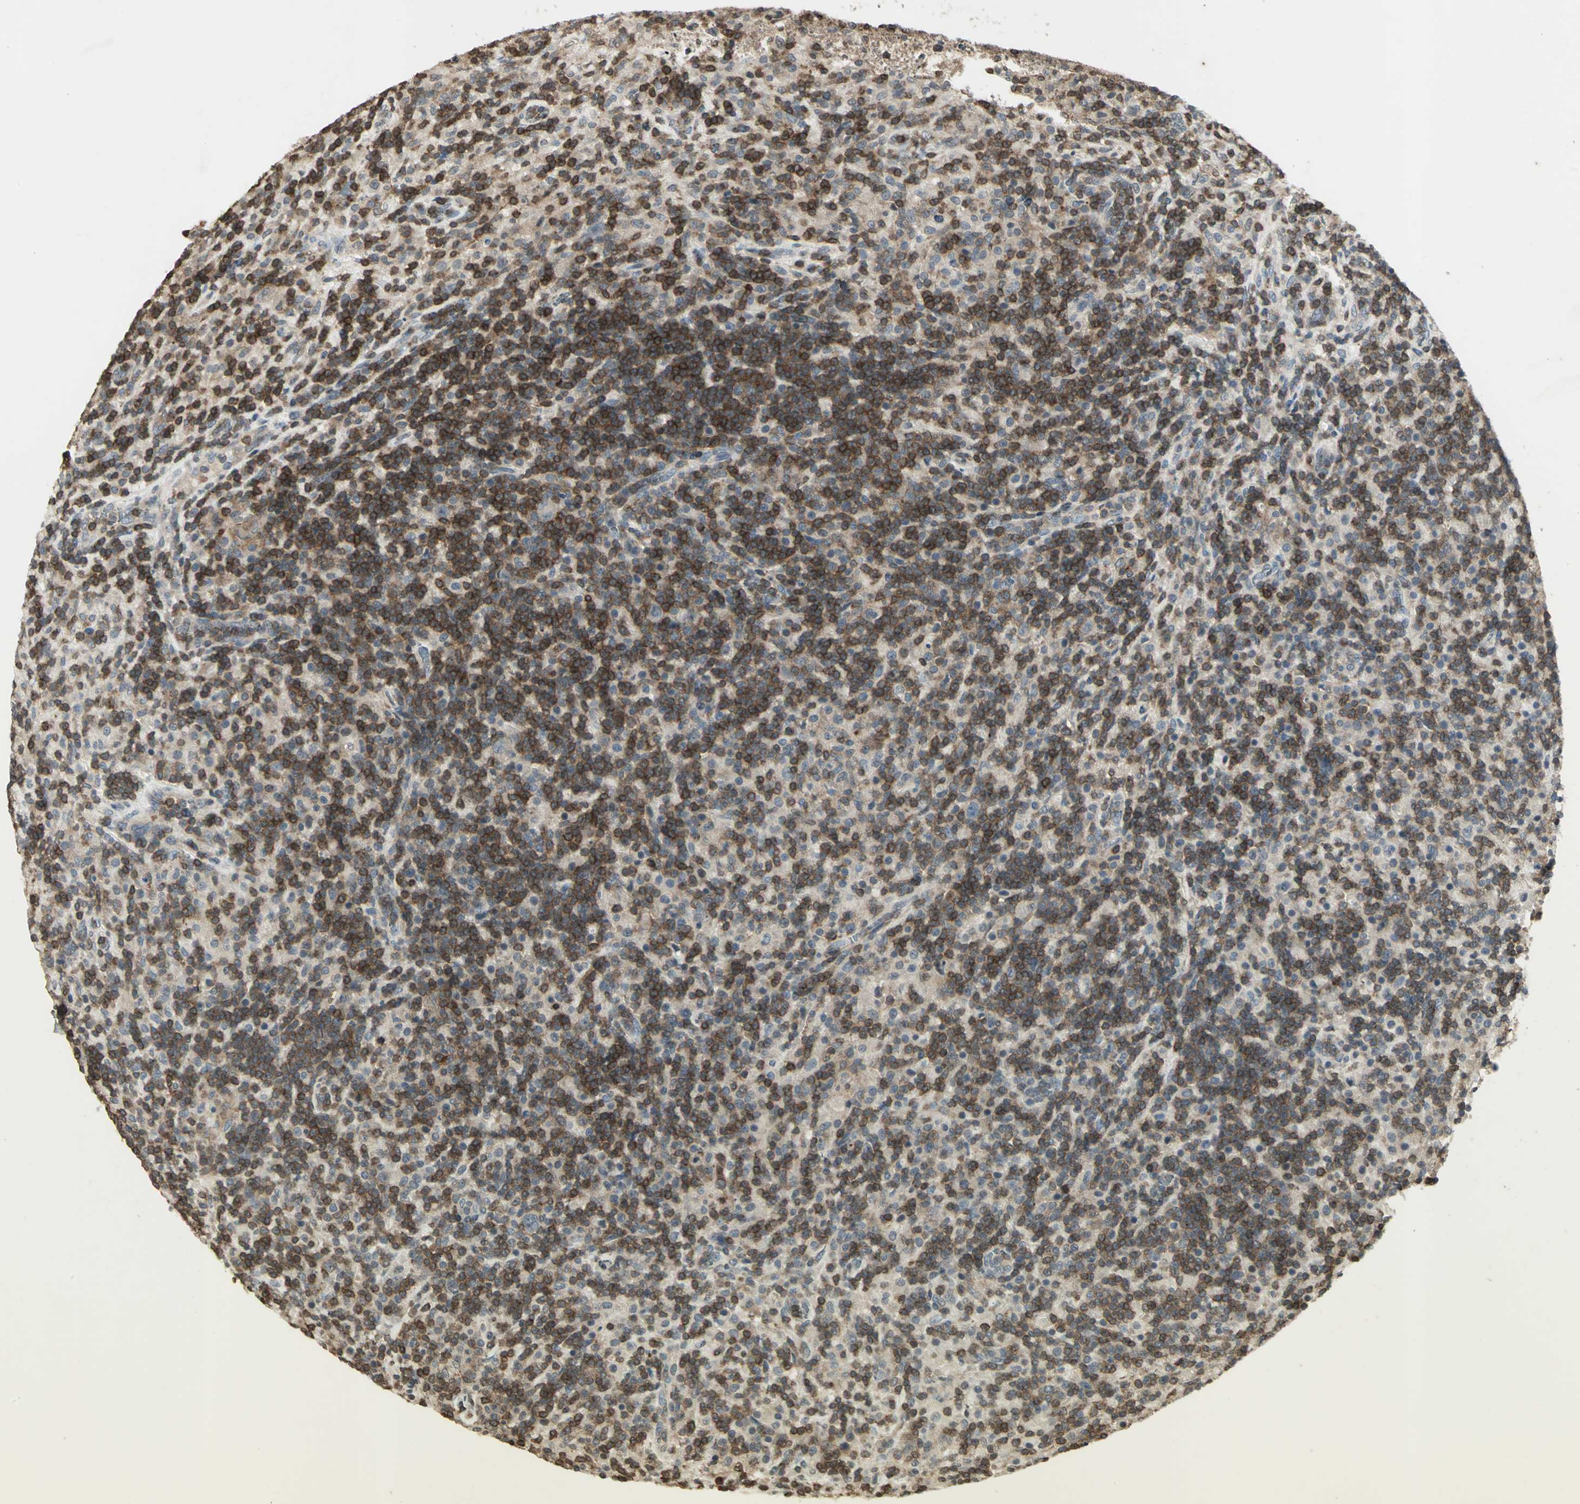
{"staining": {"intensity": "negative", "quantity": "none", "location": "none"}, "tissue": "lymphoma", "cell_type": "Tumor cells", "image_type": "cancer", "snomed": [{"axis": "morphology", "description": "Hodgkin's disease, NOS"}, {"axis": "topography", "description": "Lymph node"}], "caption": "The micrograph exhibits no staining of tumor cells in Hodgkin's disease.", "gene": "IL16", "patient": {"sex": "male", "age": 70}}